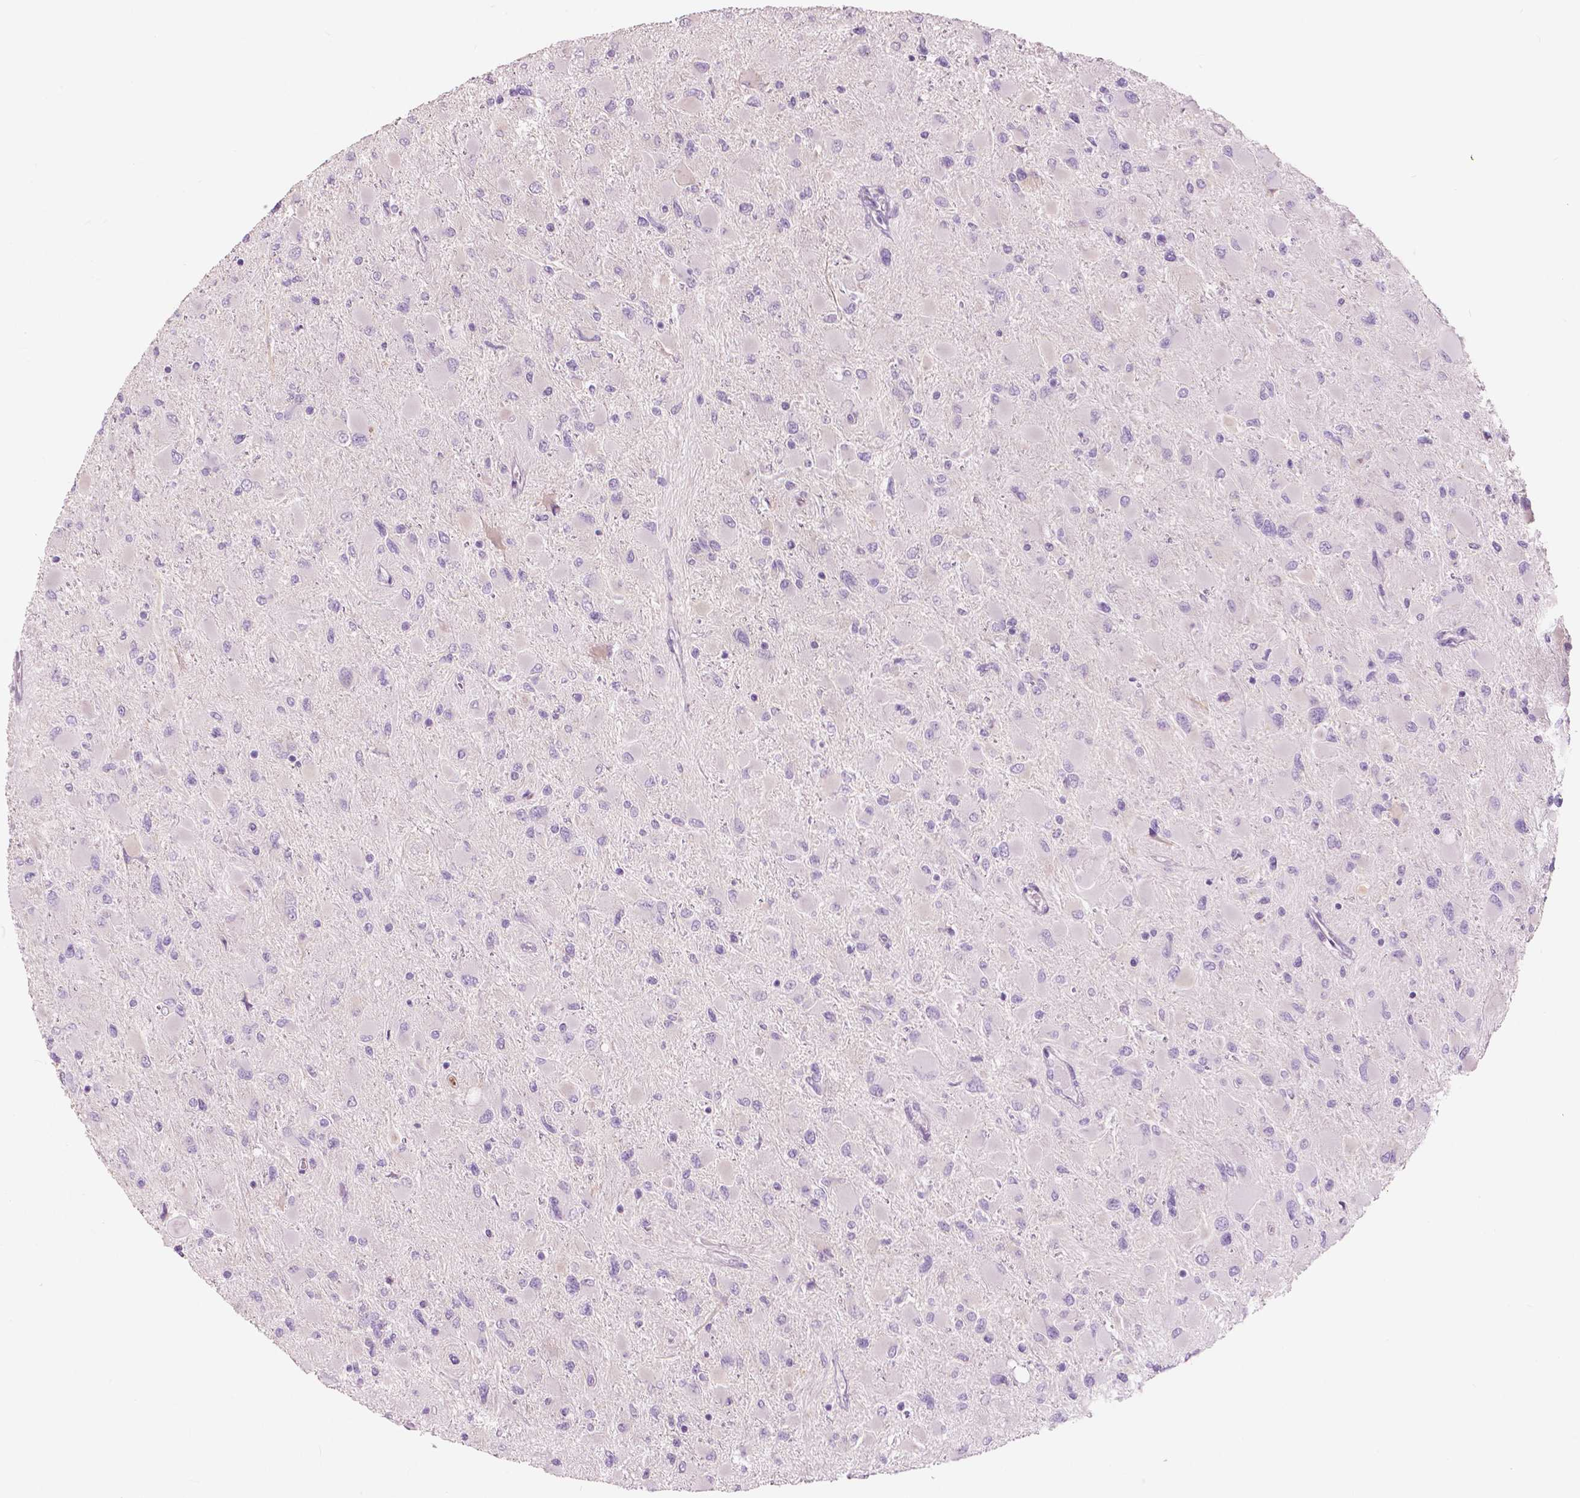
{"staining": {"intensity": "negative", "quantity": "none", "location": "none"}, "tissue": "glioma", "cell_type": "Tumor cells", "image_type": "cancer", "snomed": [{"axis": "morphology", "description": "Glioma, malignant, High grade"}, {"axis": "topography", "description": "Cerebral cortex"}], "caption": "Immunohistochemistry photomicrograph of neoplastic tissue: glioma stained with DAB (3,3'-diaminobenzidine) demonstrates no significant protein positivity in tumor cells.", "gene": "CXCR2", "patient": {"sex": "female", "age": 36}}